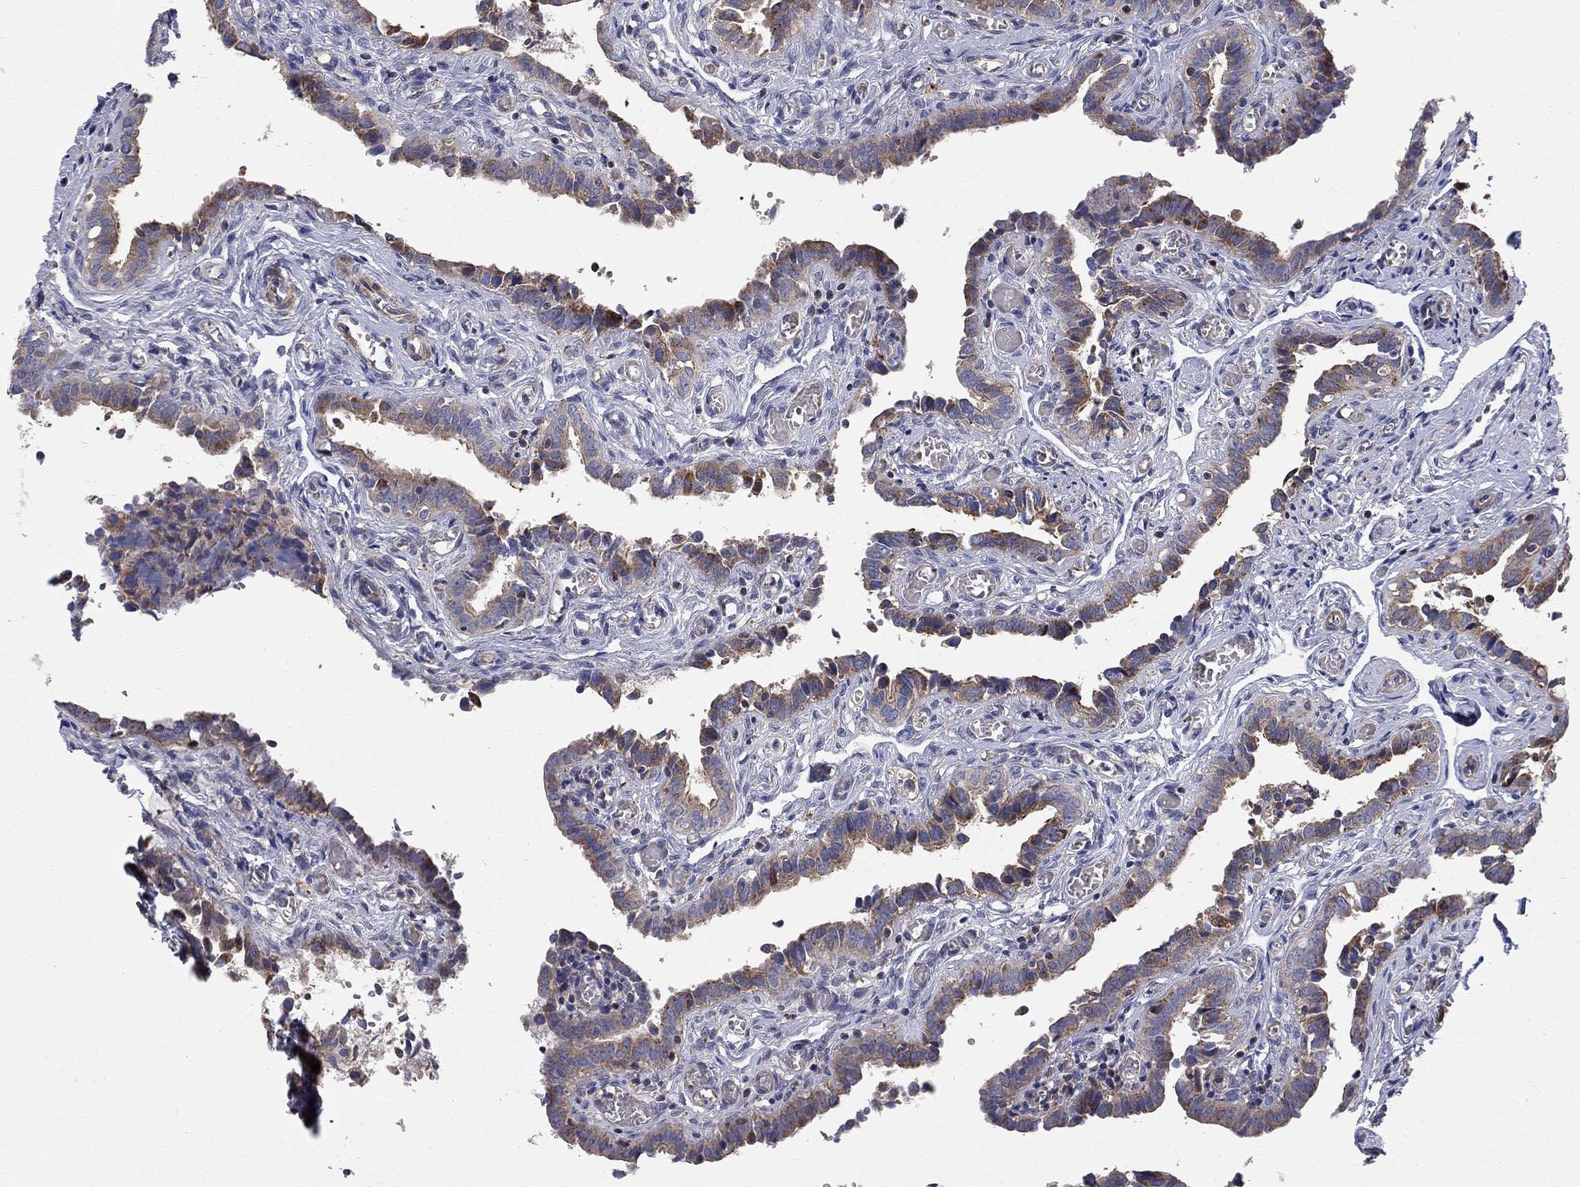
{"staining": {"intensity": "strong", "quantity": "<25%", "location": "cytoplasmic/membranous"}, "tissue": "fallopian tube", "cell_type": "Glandular cells", "image_type": "normal", "snomed": [{"axis": "morphology", "description": "Normal tissue, NOS"}, {"axis": "morphology", "description": "Carcinoma, endometroid"}, {"axis": "topography", "description": "Fallopian tube"}, {"axis": "topography", "description": "Ovary"}], "caption": "Protein analysis of unremarkable fallopian tube demonstrates strong cytoplasmic/membranous expression in about <25% of glandular cells.", "gene": "KANSL1L", "patient": {"sex": "female", "age": 42}}